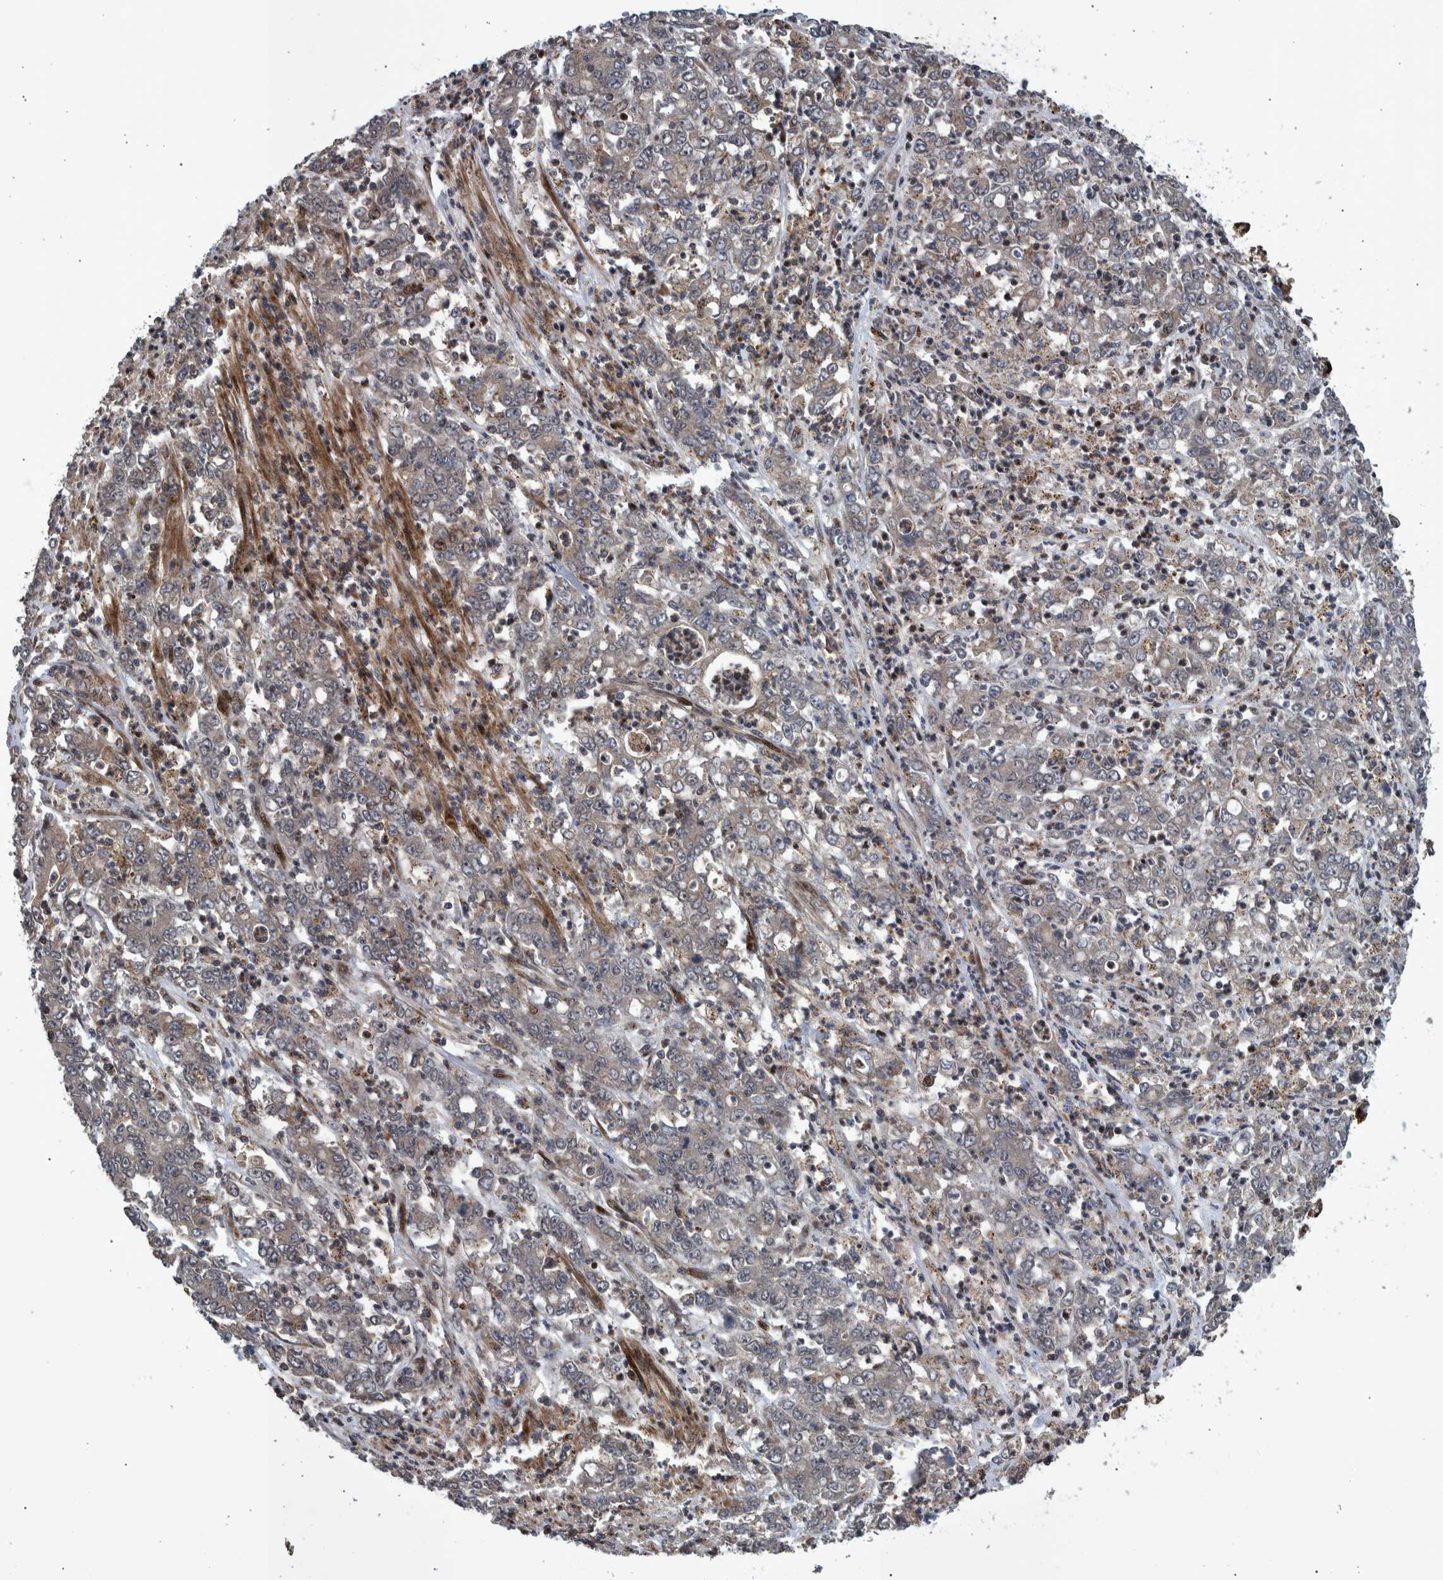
{"staining": {"intensity": "moderate", "quantity": "25%-75%", "location": "cytoplasmic/membranous,nuclear"}, "tissue": "stomach cancer", "cell_type": "Tumor cells", "image_type": "cancer", "snomed": [{"axis": "morphology", "description": "Adenocarcinoma, NOS"}, {"axis": "topography", "description": "Stomach, lower"}], "caption": "Stomach cancer stained with a brown dye reveals moderate cytoplasmic/membranous and nuclear positive staining in approximately 25%-75% of tumor cells.", "gene": "SHISA6", "patient": {"sex": "female", "age": 71}}